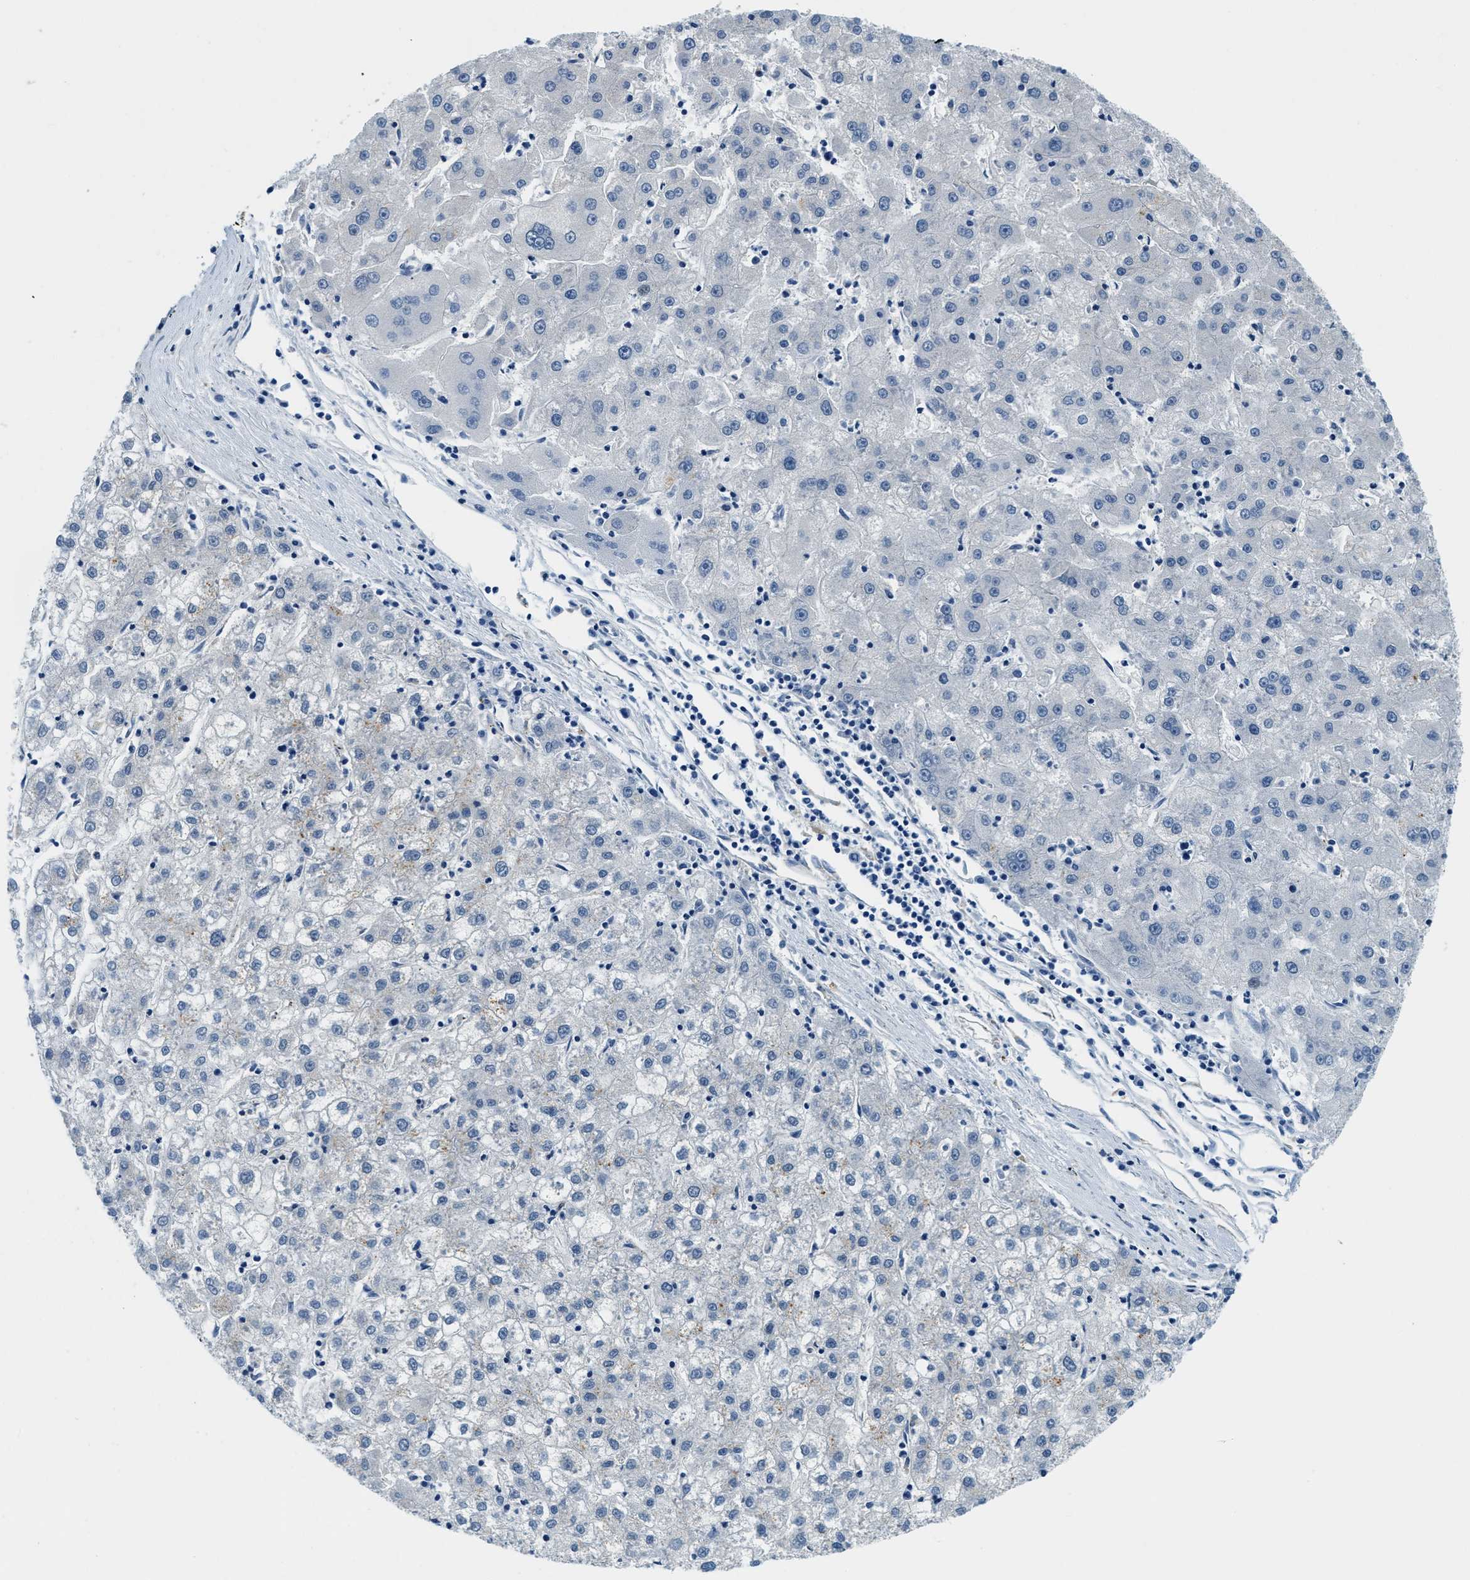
{"staining": {"intensity": "negative", "quantity": "none", "location": "none"}, "tissue": "liver cancer", "cell_type": "Tumor cells", "image_type": "cancer", "snomed": [{"axis": "morphology", "description": "Carcinoma, Hepatocellular, NOS"}, {"axis": "topography", "description": "Liver"}], "caption": "A histopathology image of human liver cancer (hepatocellular carcinoma) is negative for staining in tumor cells. (DAB (3,3'-diaminobenzidine) immunohistochemistry (IHC) visualized using brightfield microscopy, high magnification).", "gene": "GNS", "patient": {"sex": "male", "age": 72}}